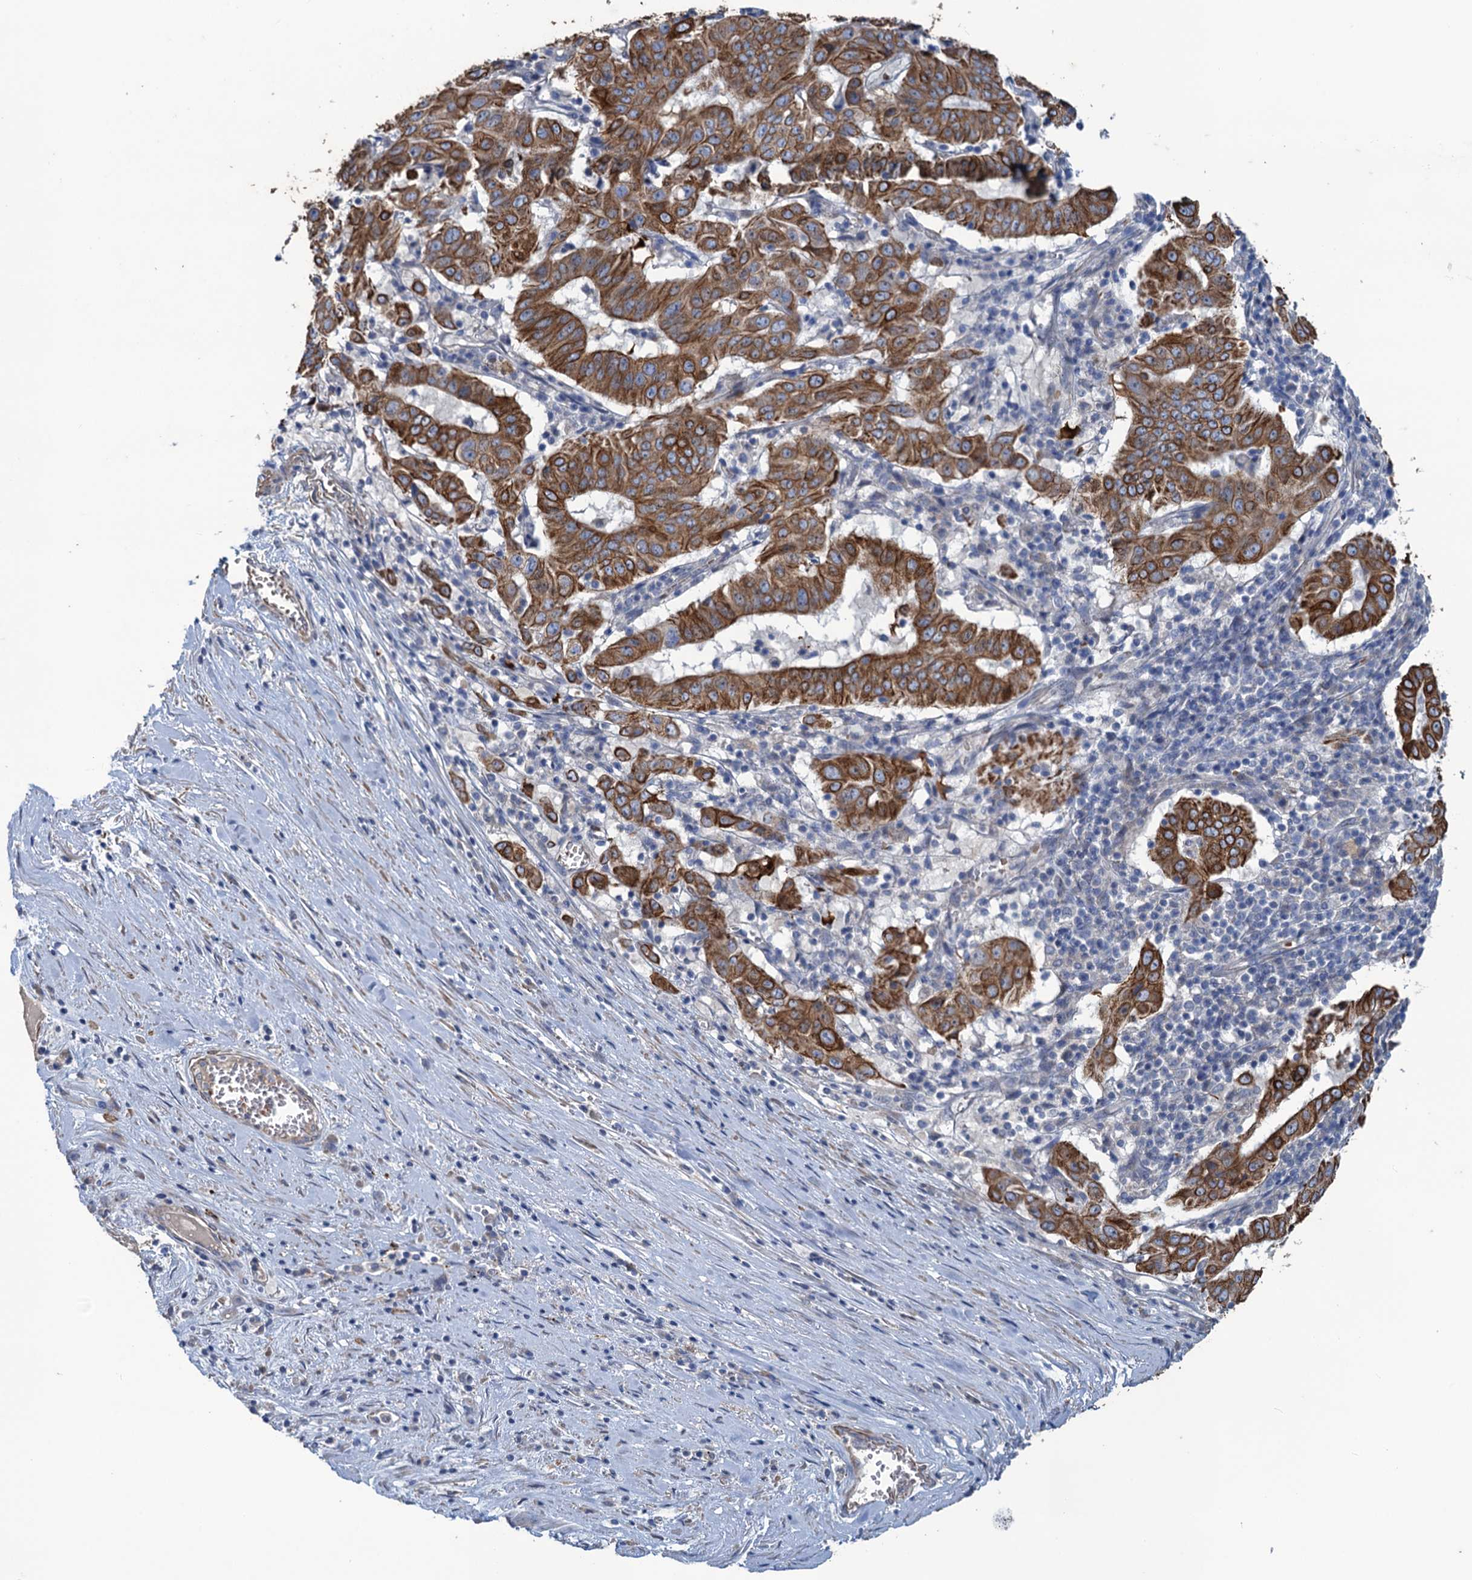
{"staining": {"intensity": "strong", "quantity": ">75%", "location": "cytoplasmic/membranous"}, "tissue": "pancreatic cancer", "cell_type": "Tumor cells", "image_type": "cancer", "snomed": [{"axis": "morphology", "description": "Adenocarcinoma, NOS"}, {"axis": "topography", "description": "Pancreas"}], "caption": "Immunohistochemical staining of pancreatic adenocarcinoma exhibits high levels of strong cytoplasmic/membranous positivity in about >75% of tumor cells.", "gene": "SMCO3", "patient": {"sex": "male", "age": 63}}